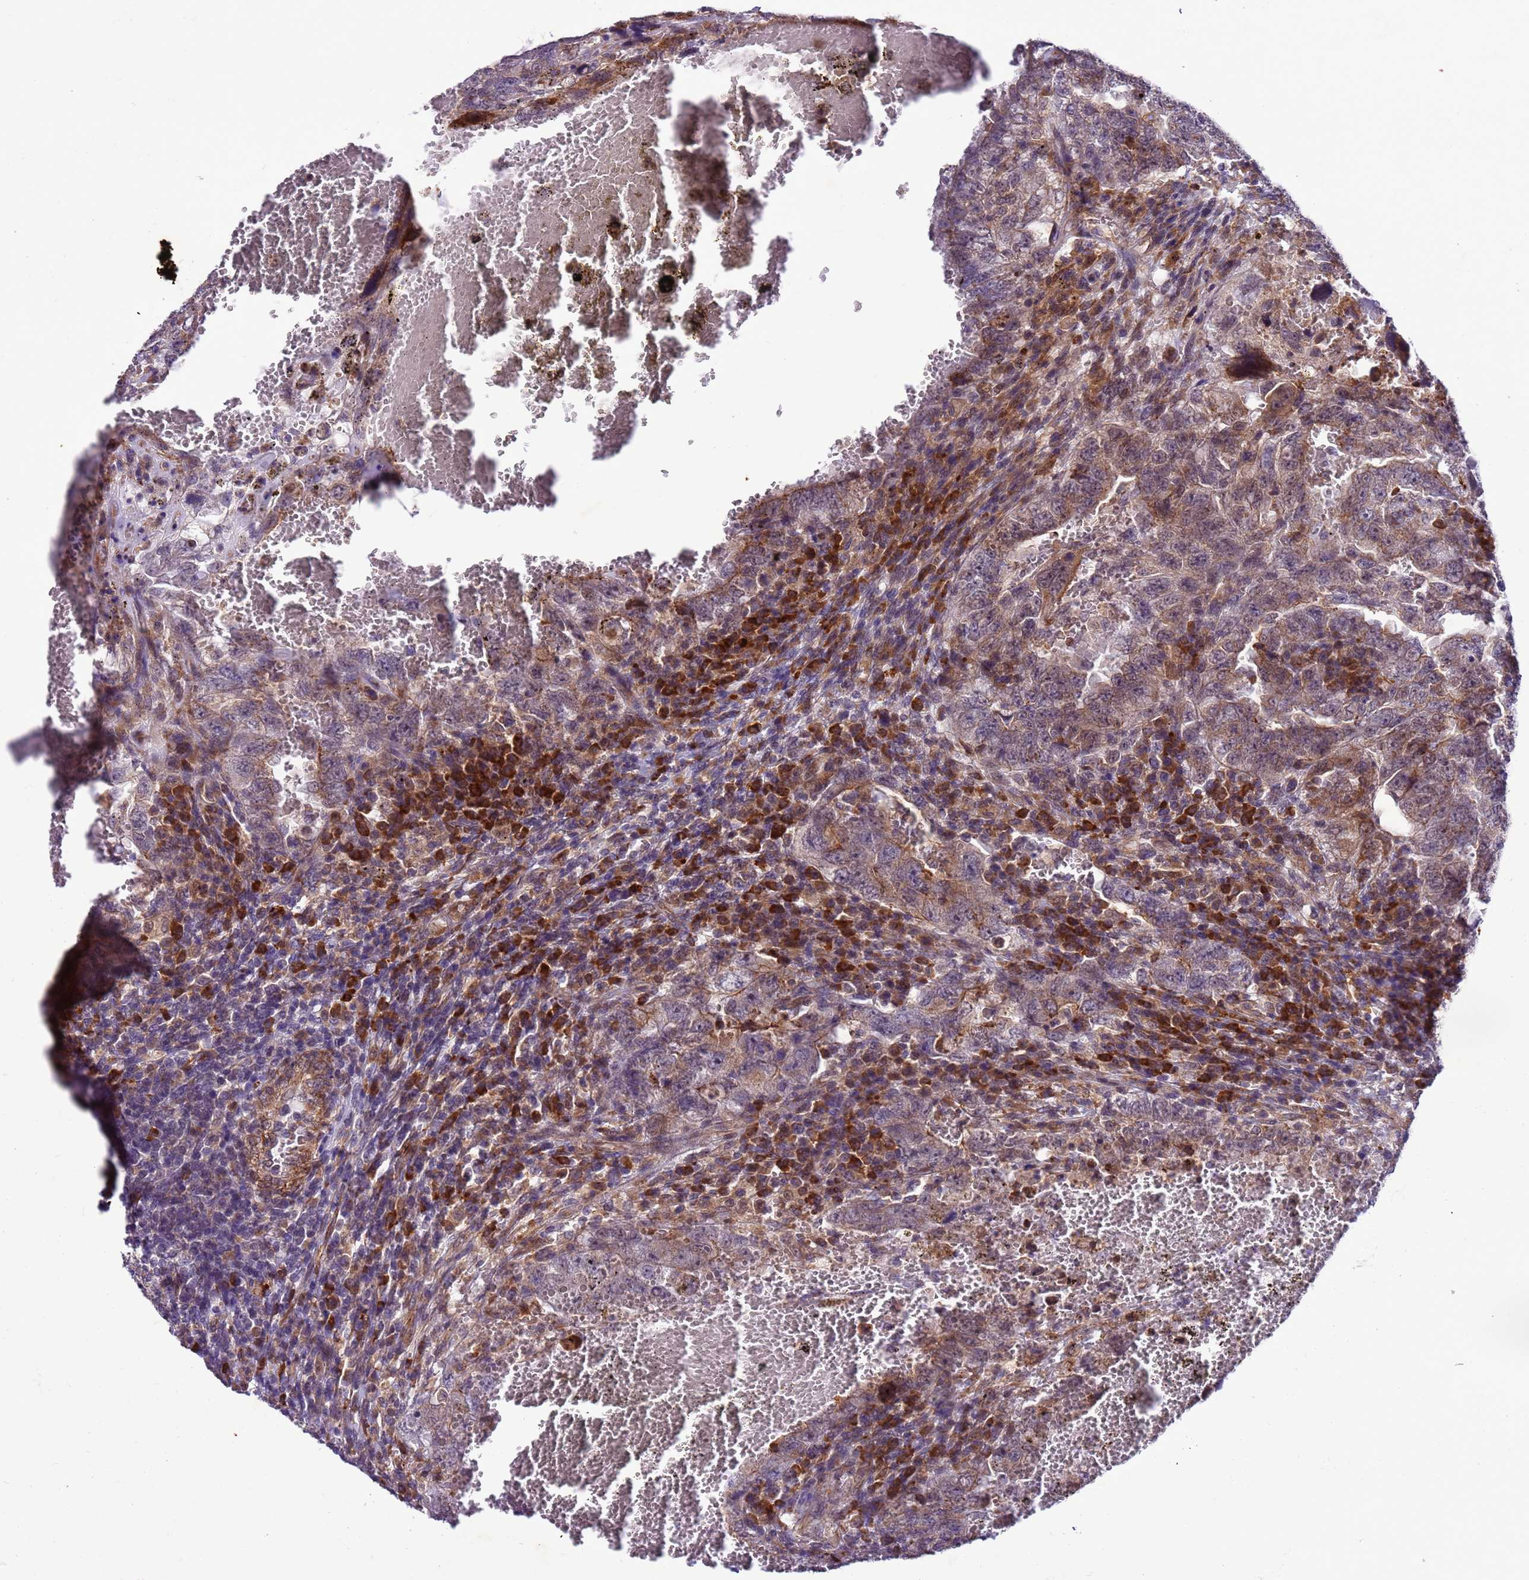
{"staining": {"intensity": "weak", "quantity": "25%-75%", "location": "cytoplasmic/membranous"}, "tissue": "testis cancer", "cell_type": "Tumor cells", "image_type": "cancer", "snomed": [{"axis": "morphology", "description": "Carcinoma, Embryonal, NOS"}, {"axis": "topography", "description": "Testis"}], "caption": "Weak cytoplasmic/membranous staining for a protein is identified in about 25%-75% of tumor cells of testis cancer using IHC.", "gene": "GEN1", "patient": {"sex": "male", "age": 26}}